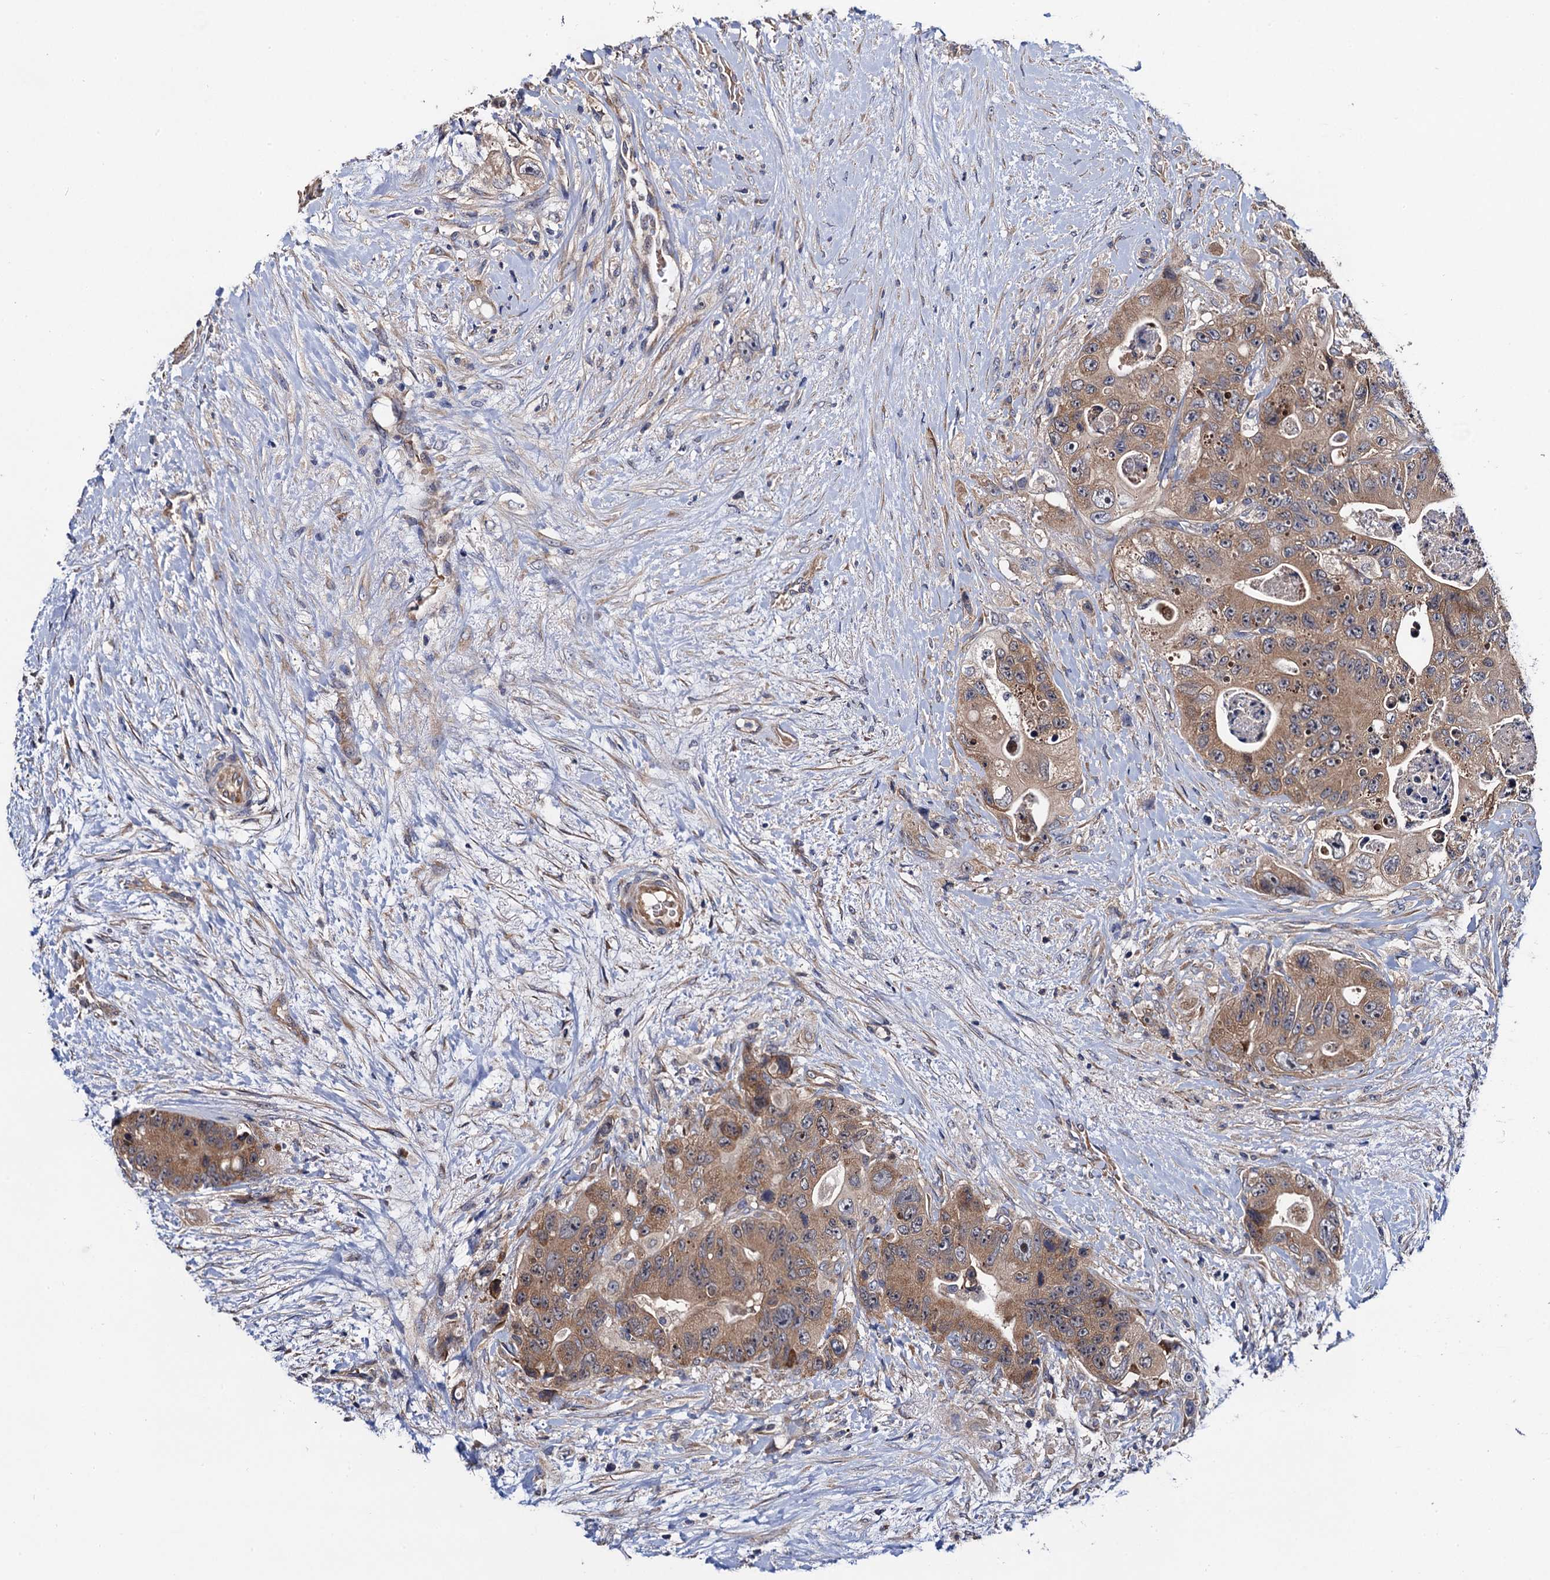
{"staining": {"intensity": "weak", "quantity": ">75%", "location": "cytoplasmic/membranous"}, "tissue": "colorectal cancer", "cell_type": "Tumor cells", "image_type": "cancer", "snomed": [{"axis": "morphology", "description": "Adenocarcinoma, NOS"}, {"axis": "topography", "description": "Colon"}], "caption": "A low amount of weak cytoplasmic/membranous positivity is identified in about >75% of tumor cells in colorectal cancer tissue.", "gene": "TRMT112", "patient": {"sex": "female", "age": 46}}